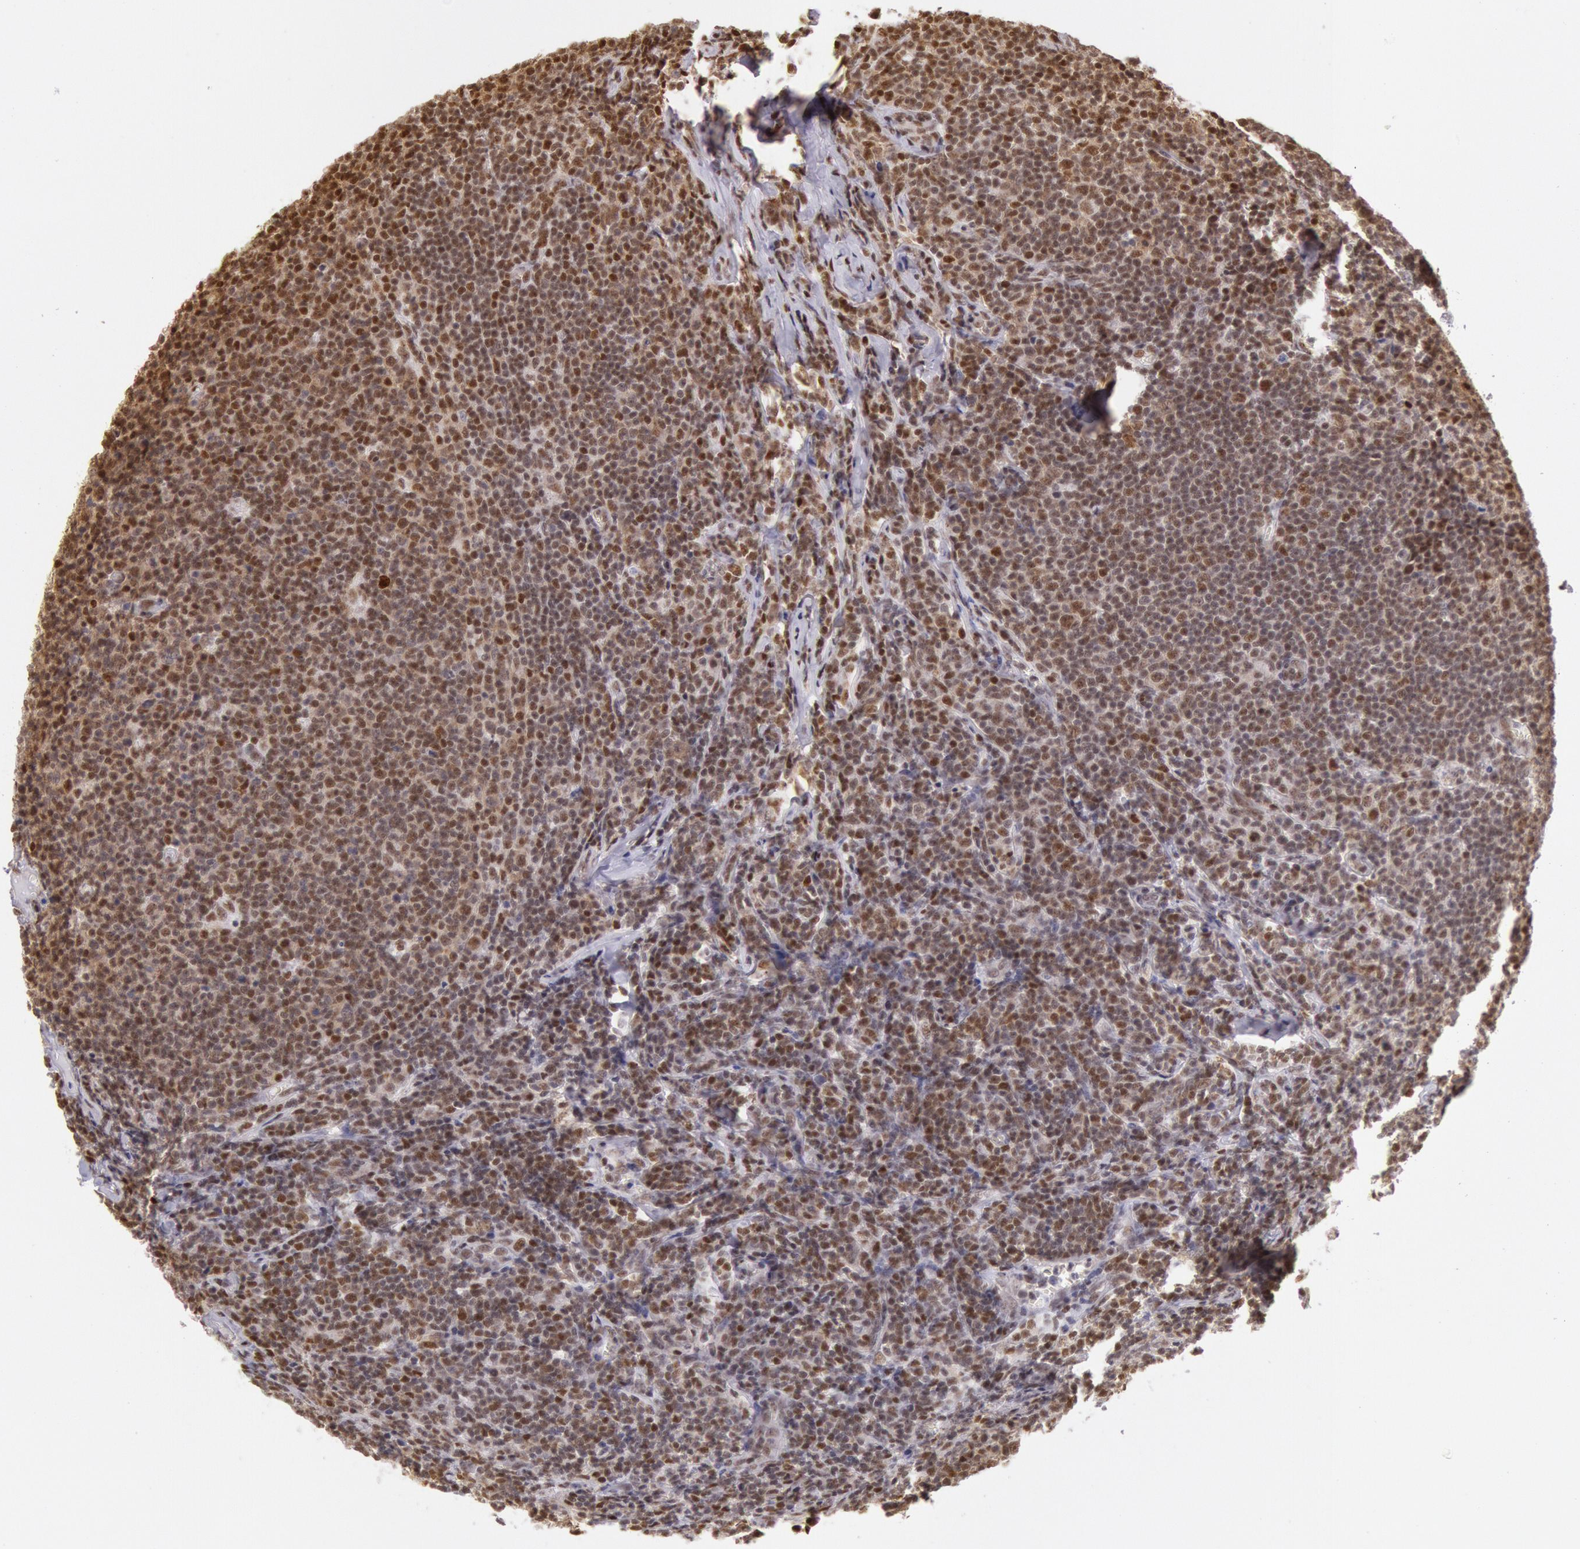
{"staining": {"intensity": "strong", "quantity": ">75%", "location": "nuclear"}, "tissue": "lymphoma", "cell_type": "Tumor cells", "image_type": "cancer", "snomed": [{"axis": "morphology", "description": "Malignant lymphoma, non-Hodgkin's type, Low grade"}, {"axis": "topography", "description": "Lymph node"}], "caption": "Immunohistochemistry micrograph of neoplastic tissue: human lymphoma stained using immunohistochemistry (IHC) exhibits high levels of strong protein expression localized specifically in the nuclear of tumor cells, appearing as a nuclear brown color.", "gene": "ESS2", "patient": {"sex": "male", "age": 74}}